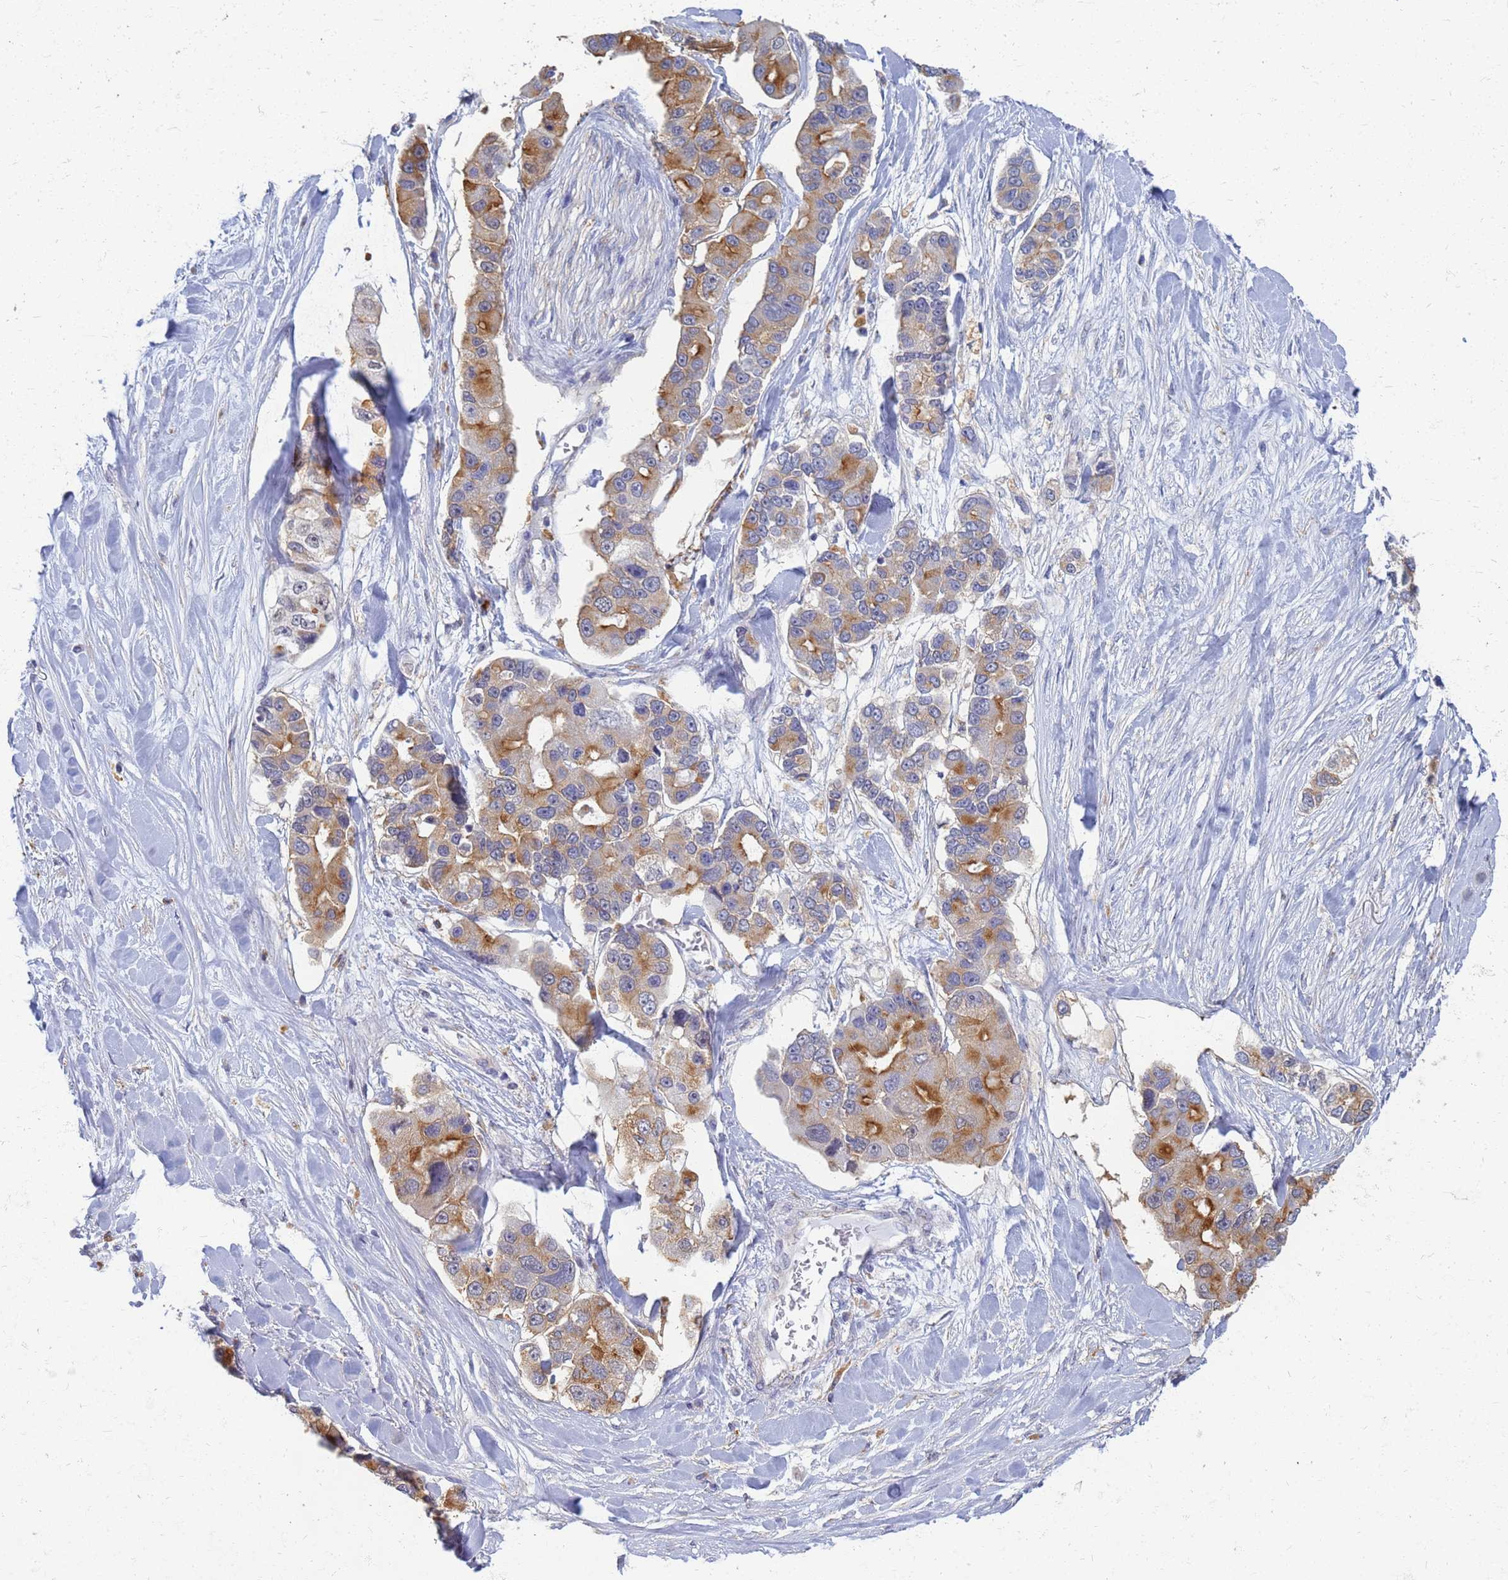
{"staining": {"intensity": "moderate", "quantity": "25%-75%", "location": "cytoplasmic/membranous"}, "tissue": "lung cancer", "cell_type": "Tumor cells", "image_type": "cancer", "snomed": [{"axis": "morphology", "description": "Adenocarcinoma, NOS"}, {"axis": "topography", "description": "Lung"}], "caption": "Tumor cells exhibit moderate cytoplasmic/membranous staining in approximately 25%-75% of cells in lung adenocarcinoma.", "gene": "ATP6V1E1", "patient": {"sex": "female", "age": 54}}